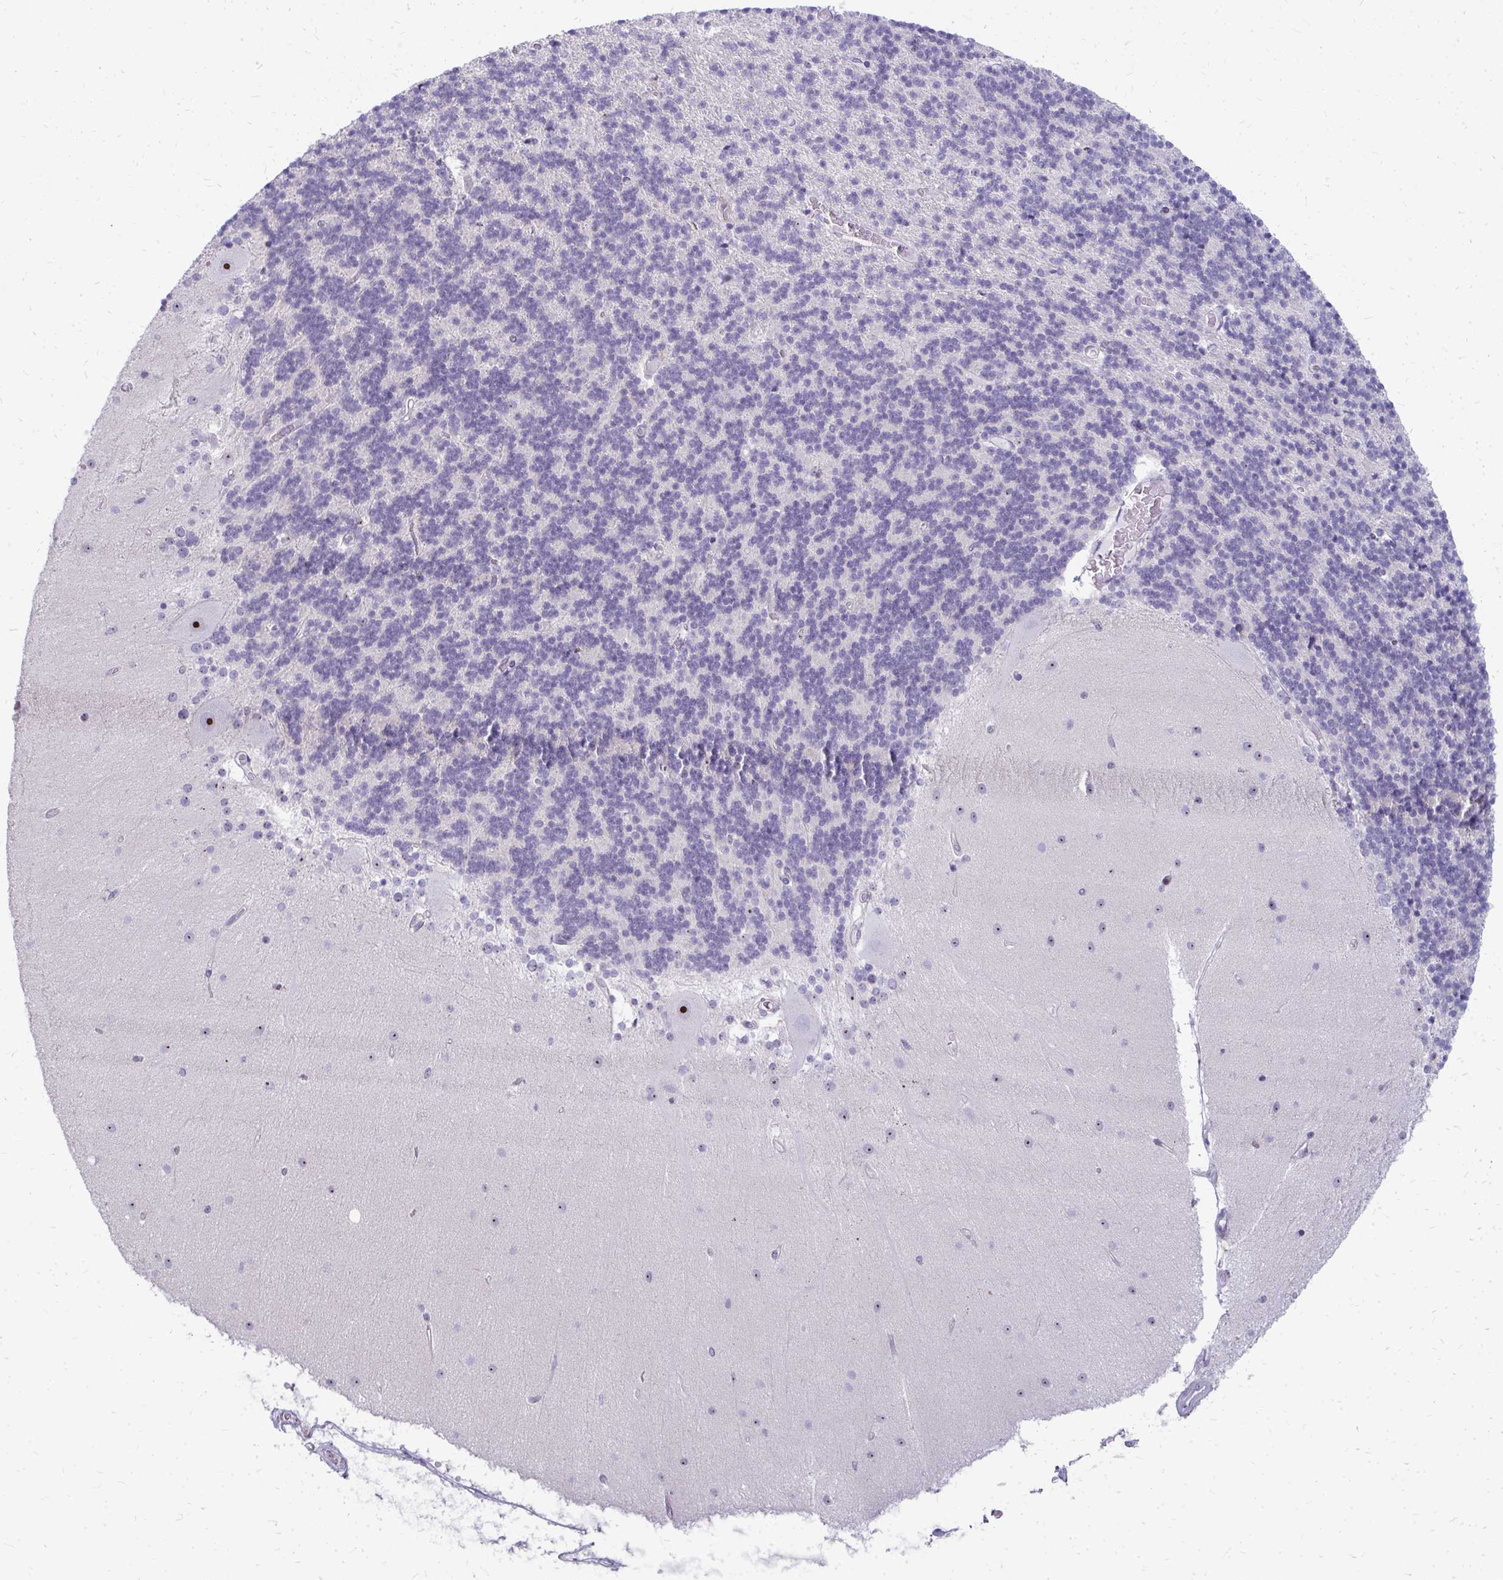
{"staining": {"intensity": "negative", "quantity": "none", "location": "none"}, "tissue": "cerebellum", "cell_type": "Cells in granular layer", "image_type": "normal", "snomed": [{"axis": "morphology", "description": "Normal tissue, NOS"}, {"axis": "topography", "description": "Cerebellum"}], "caption": "Immunohistochemistry histopathology image of benign human cerebellum stained for a protein (brown), which reveals no expression in cells in granular layer. (Stains: DAB immunohistochemistry with hematoxylin counter stain, Microscopy: brightfield microscopy at high magnification).", "gene": "FAM9A", "patient": {"sex": "female", "age": 54}}